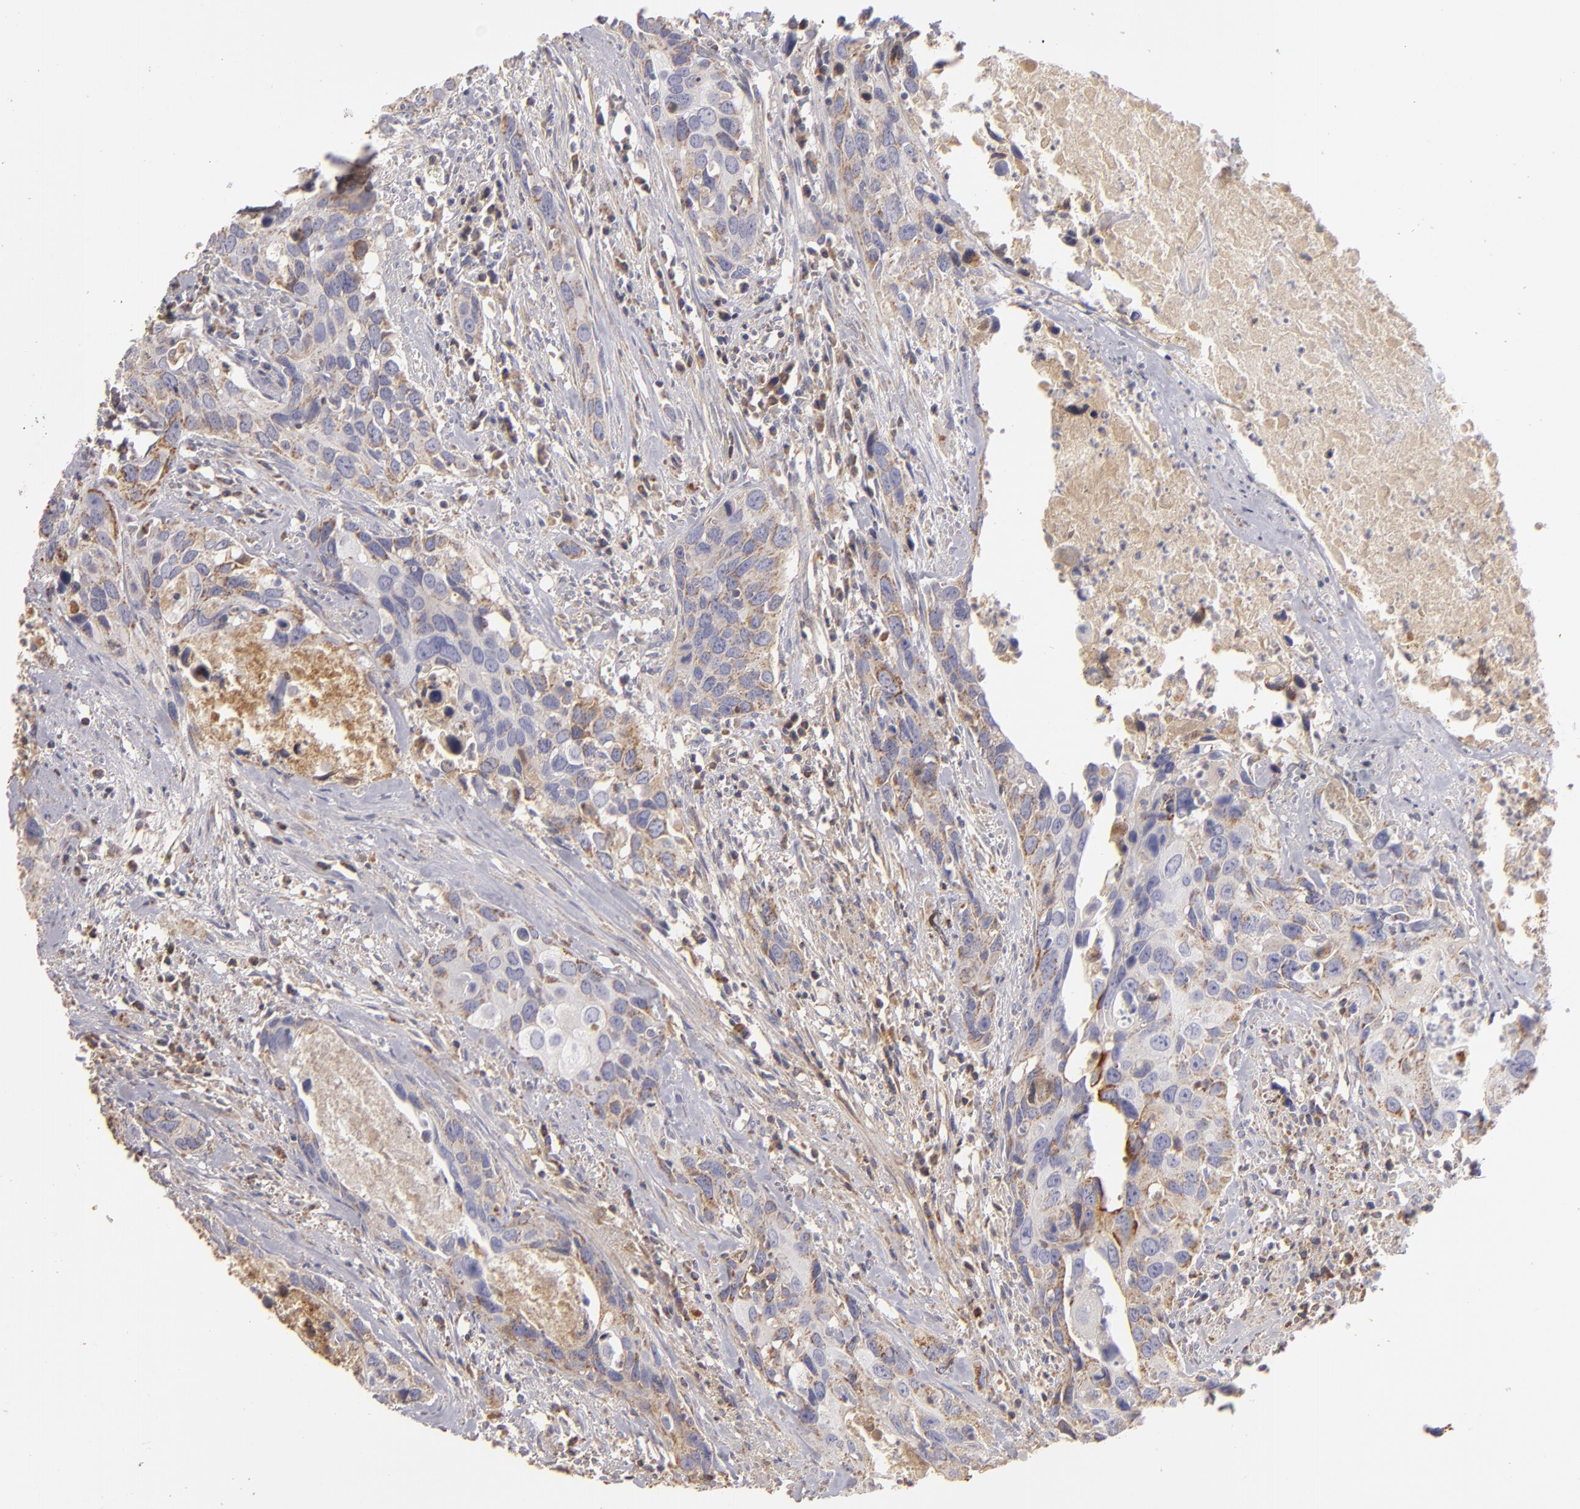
{"staining": {"intensity": "weak", "quantity": ">75%", "location": "cytoplasmic/membranous"}, "tissue": "urothelial cancer", "cell_type": "Tumor cells", "image_type": "cancer", "snomed": [{"axis": "morphology", "description": "Urothelial carcinoma, High grade"}, {"axis": "topography", "description": "Urinary bladder"}], "caption": "Protein expression analysis of high-grade urothelial carcinoma exhibits weak cytoplasmic/membranous staining in about >75% of tumor cells.", "gene": "CFB", "patient": {"sex": "male", "age": 71}}